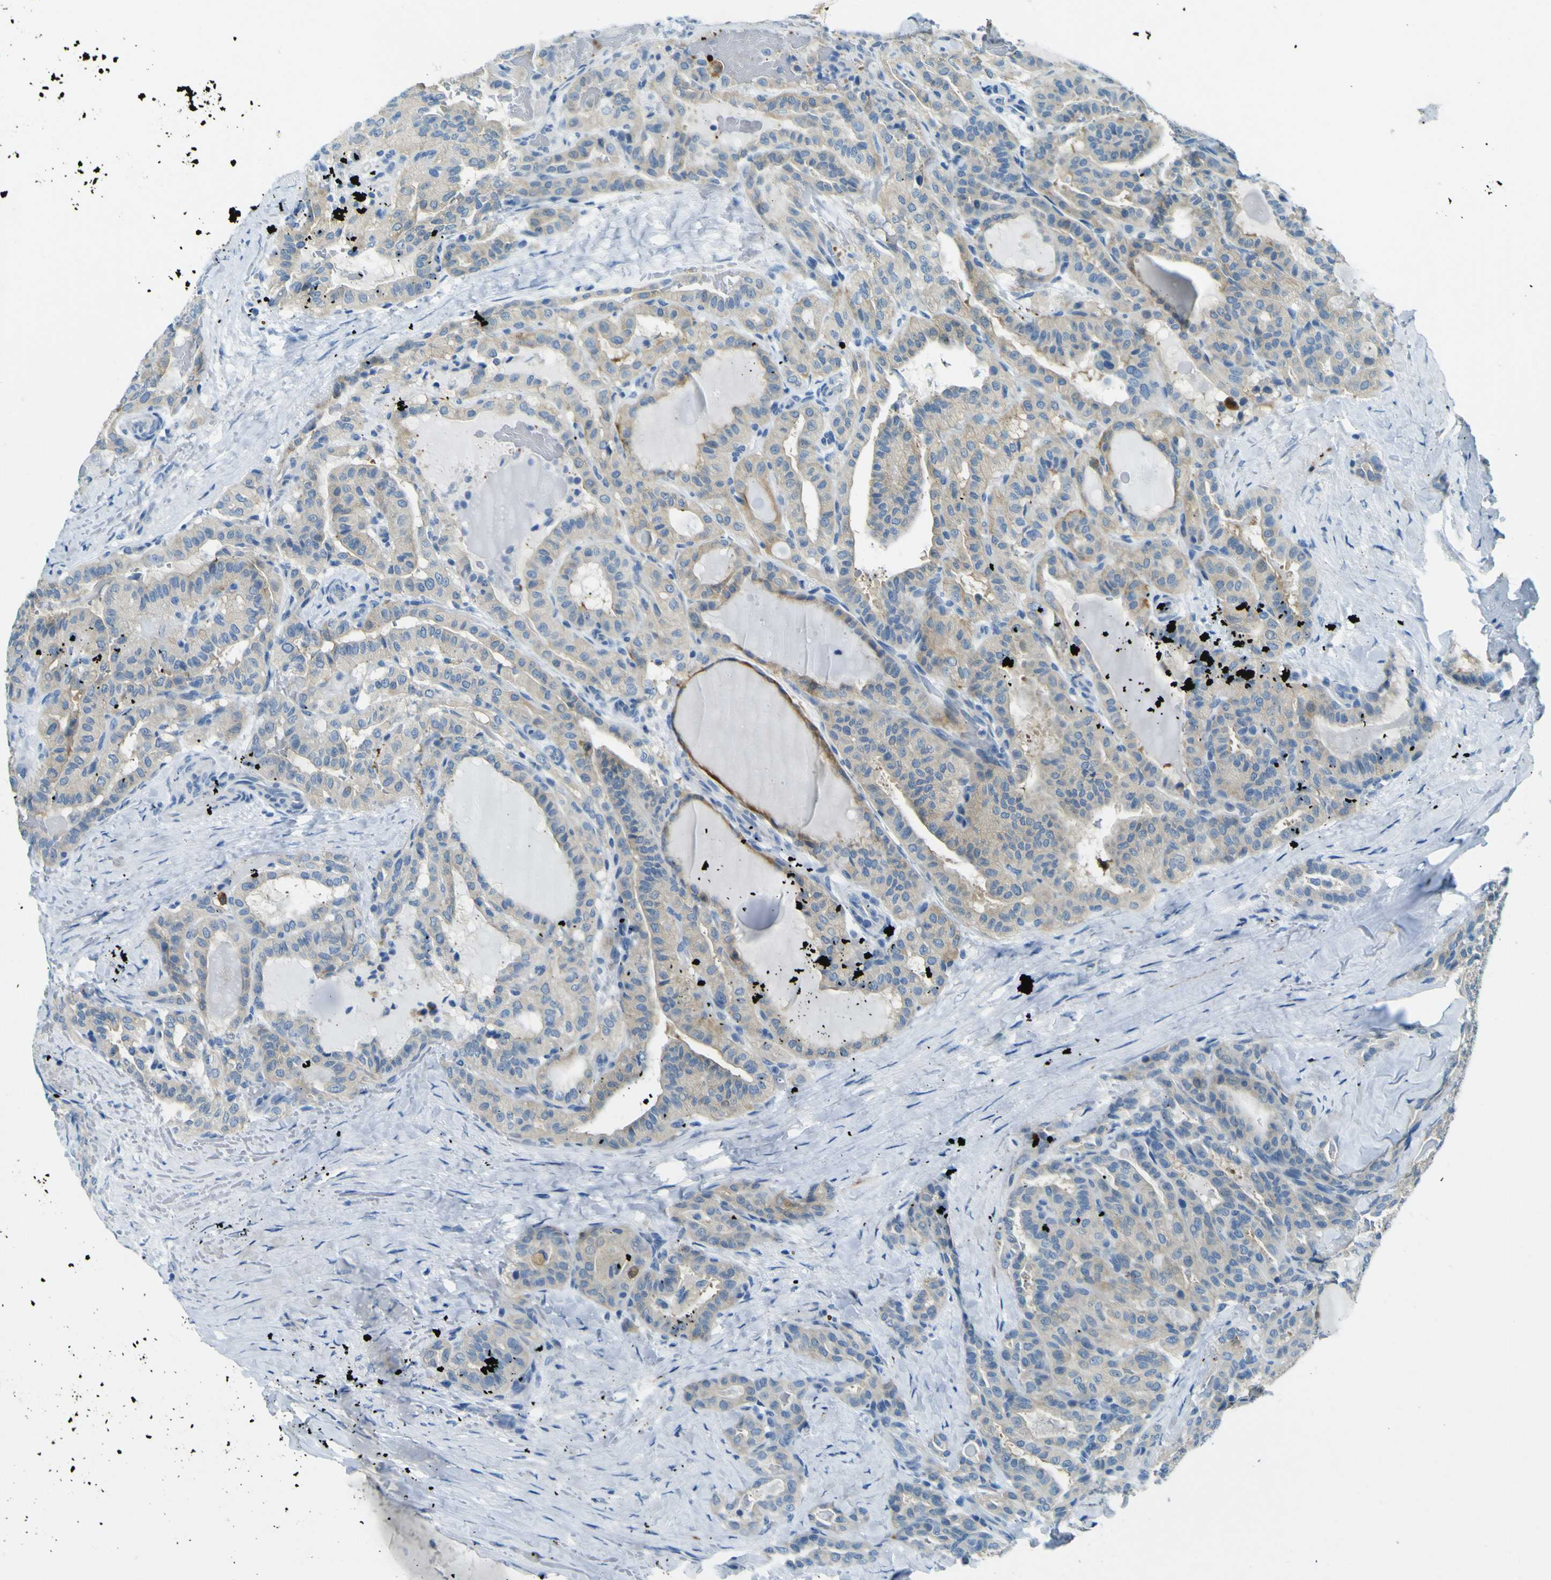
{"staining": {"intensity": "moderate", "quantity": "25%-75%", "location": "cytoplasmic/membranous"}, "tissue": "thyroid cancer", "cell_type": "Tumor cells", "image_type": "cancer", "snomed": [{"axis": "morphology", "description": "Papillary adenocarcinoma, NOS"}, {"axis": "topography", "description": "Thyroid gland"}], "caption": "Thyroid cancer (papillary adenocarcinoma) stained with immunohistochemistry demonstrates moderate cytoplasmic/membranous staining in about 25%-75% of tumor cells.", "gene": "SORCS1", "patient": {"sex": "male", "age": 77}}